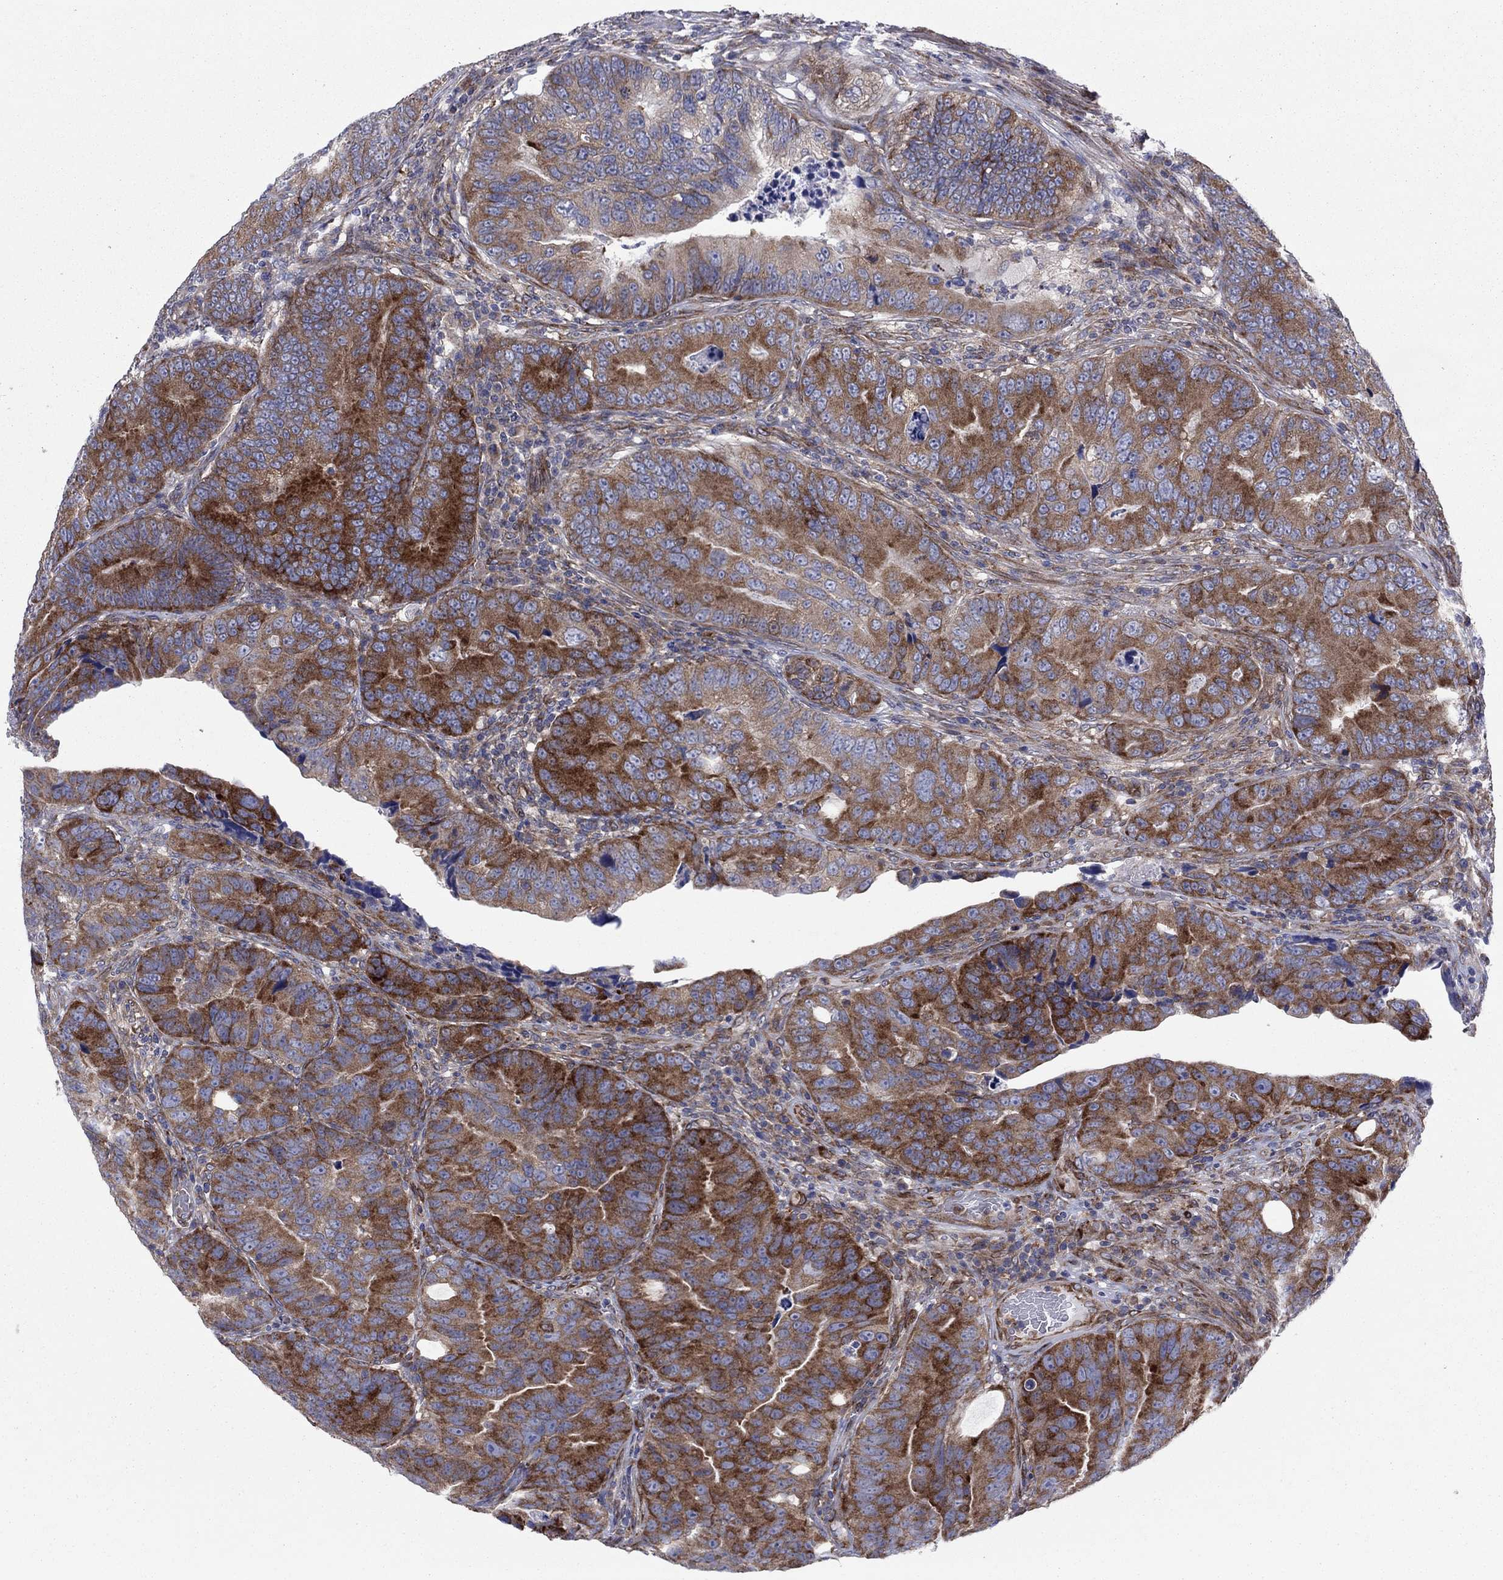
{"staining": {"intensity": "strong", "quantity": "25%-75%", "location": "cytoplasmic/membranous"}, "tissue": "colorectal cancer", "cell_type": "Tumor cells", "image_type": "cancer", "snomed": [{"axis": "morphology", "description": "Adenocarcinoma, NOS"}, {"axis": "topography", "description": "Colon"}], "caption": "Colorectal cancer (adenocarcinoma) stained for a protein (brown) exhibits strong cytoplasmic/membranous positive expression in about 25%-75% of tumor cells.", "gene": "GPR155", "patient": {"sex": "female", "age": 72}}